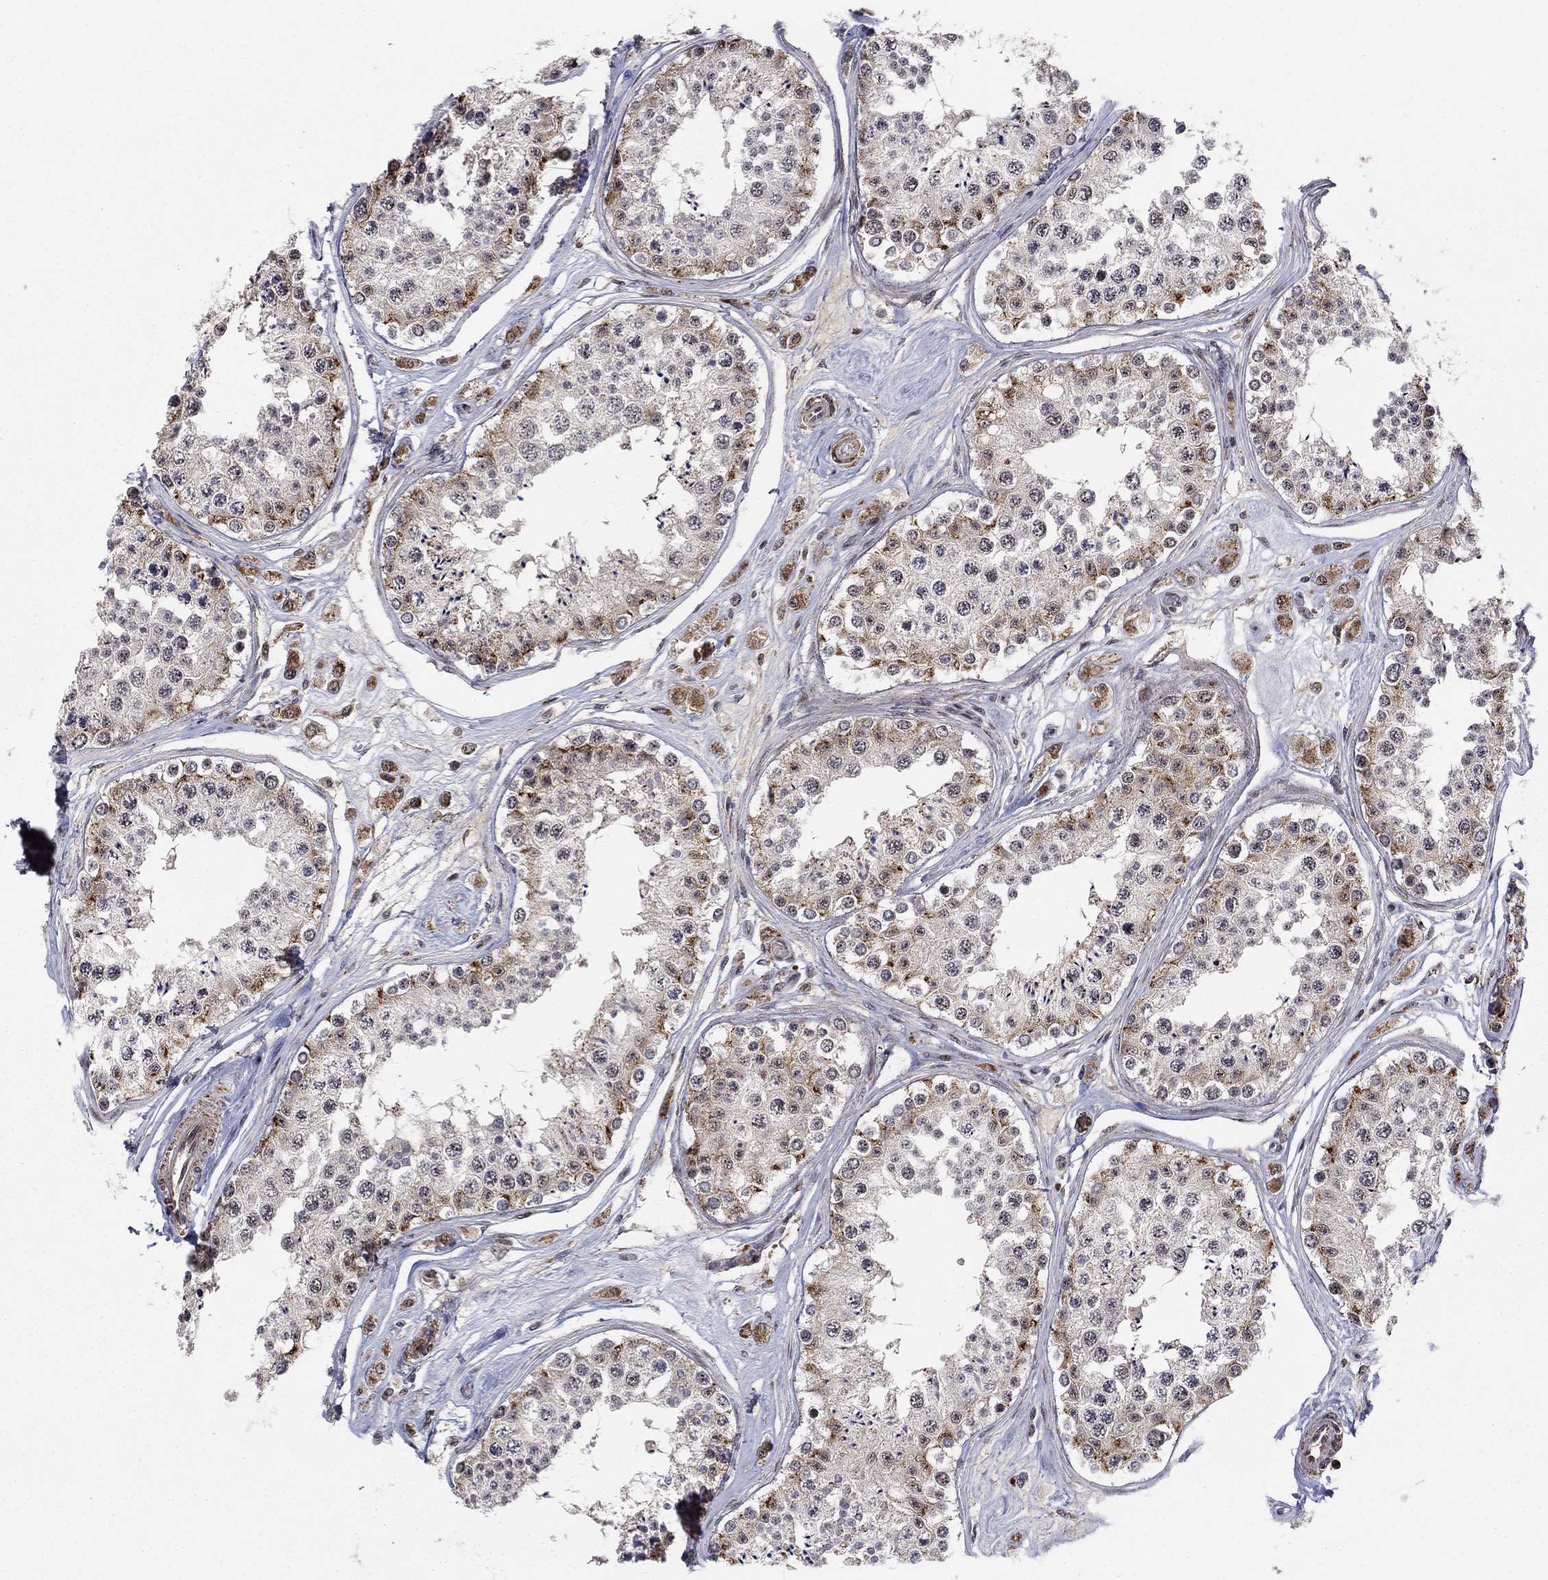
{"staining": {"intensity": "strong", "quantity": "<25%", "location": "cytoplasmic/membranous"}, "tissue": "testis", "cell_type": "Cells in seminiferous ducts", "image_type": "normal", "snomed": [{"axis": "morphology", "description": "Normal tissue, NOS"}, {"axis": "topography", "description": "Testis"}], "caption": "A histopathology image showing strong cytoplasmic/membranous staining in about <25% of cells in seminiferous ducts in unremarkable testis, as visualized by brown immunohistochemical staining.", "gene": "ZNF395", "patient": {"sex": "male", "age": 25}}